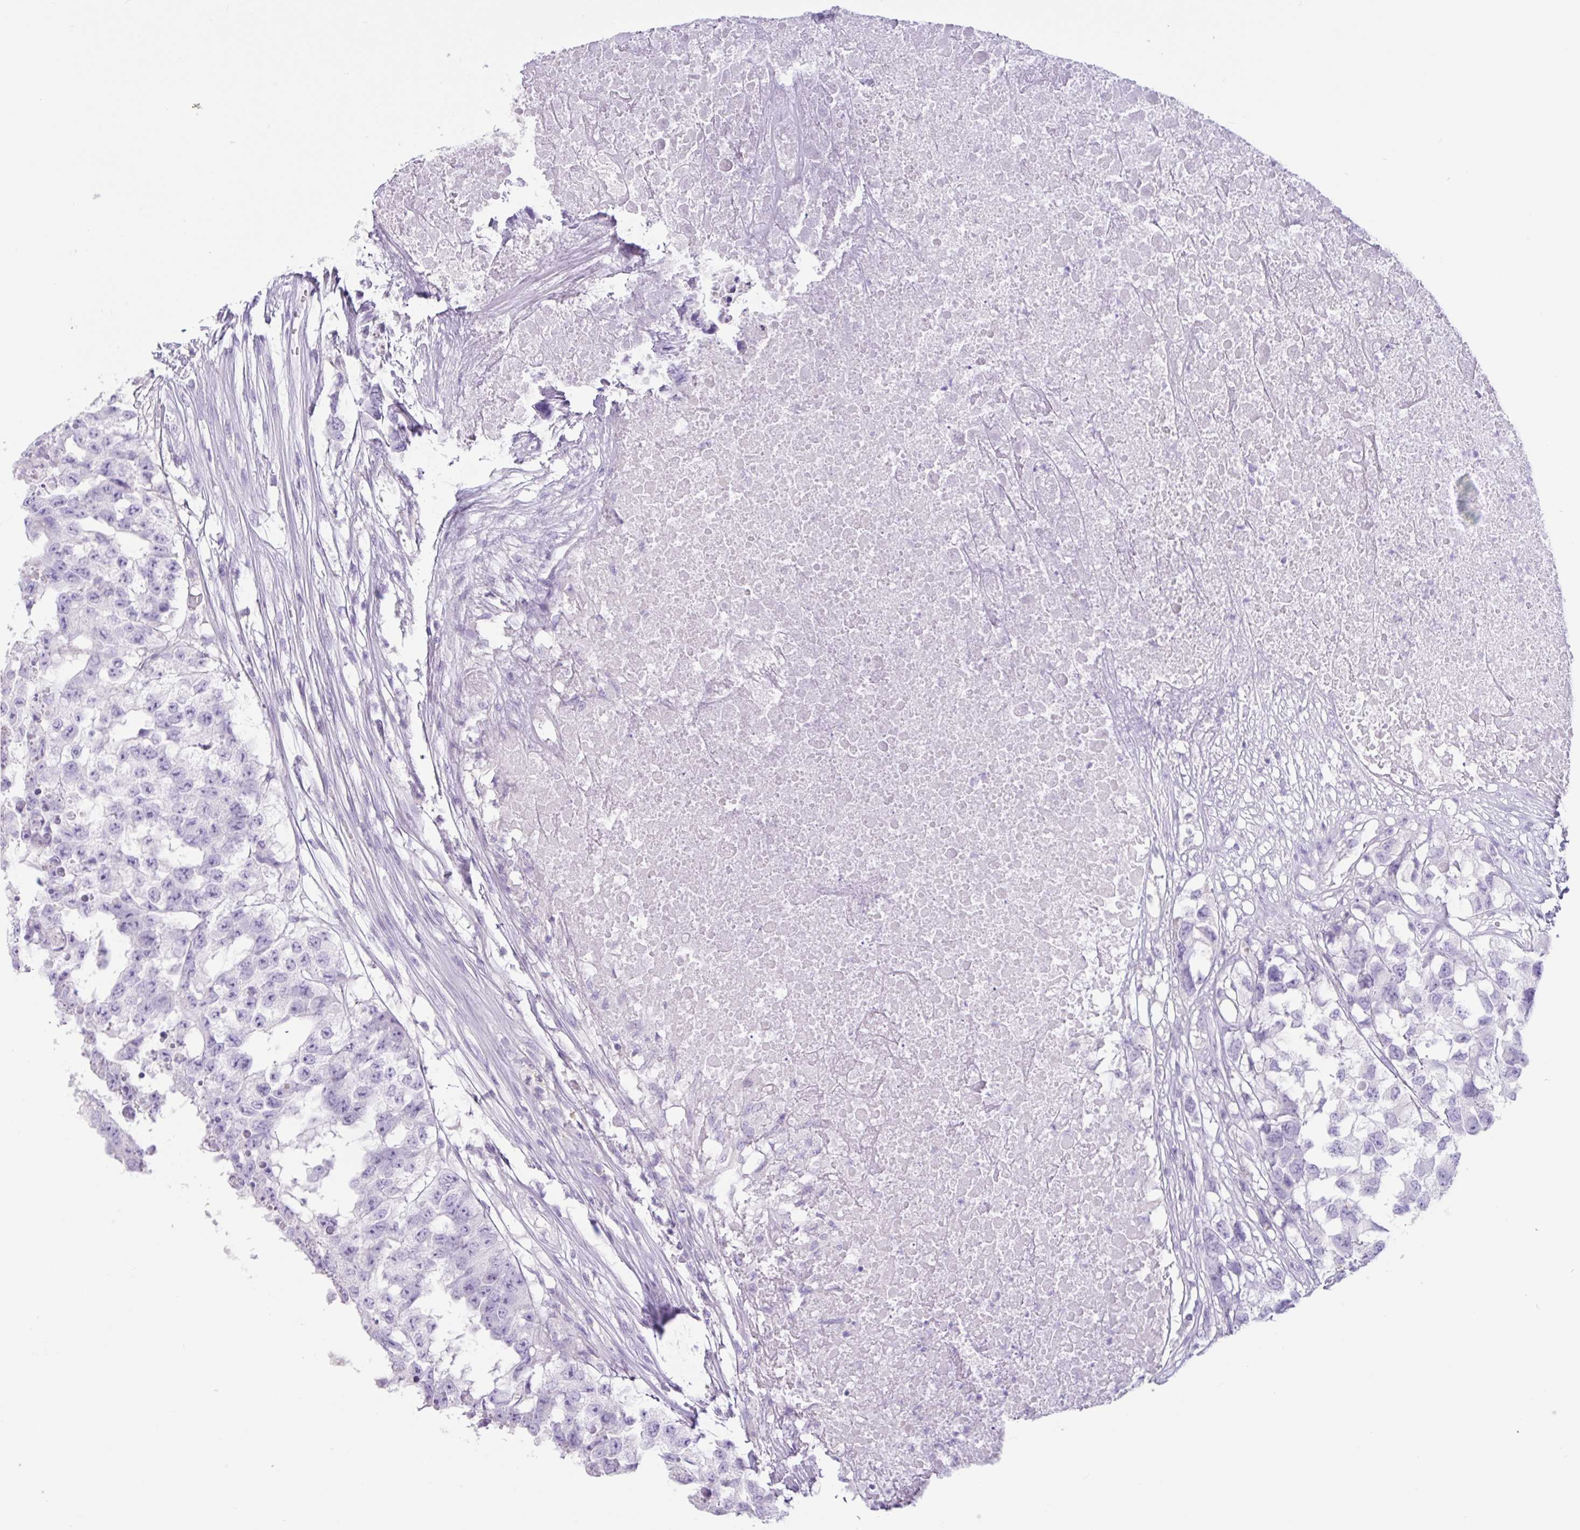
{"staining": {"intensity": "negative", "quantity": "none", "location": "none"}, "tissue": "testis cancer", "cell_type": "Tumor cells", "image_type": "cancer", "snomed": [{"axis": "morphology", "description": "Carcinoma, Embryonal, NOS"}, {"axis": "topography", "description": "Testis"}], "caption": "Photomicrograph shows no significant protein expression in tumor cells of embryonal carcinoma (testis).", "gene": "CTSE", "patient": {"sex": "male", "age": 83}}